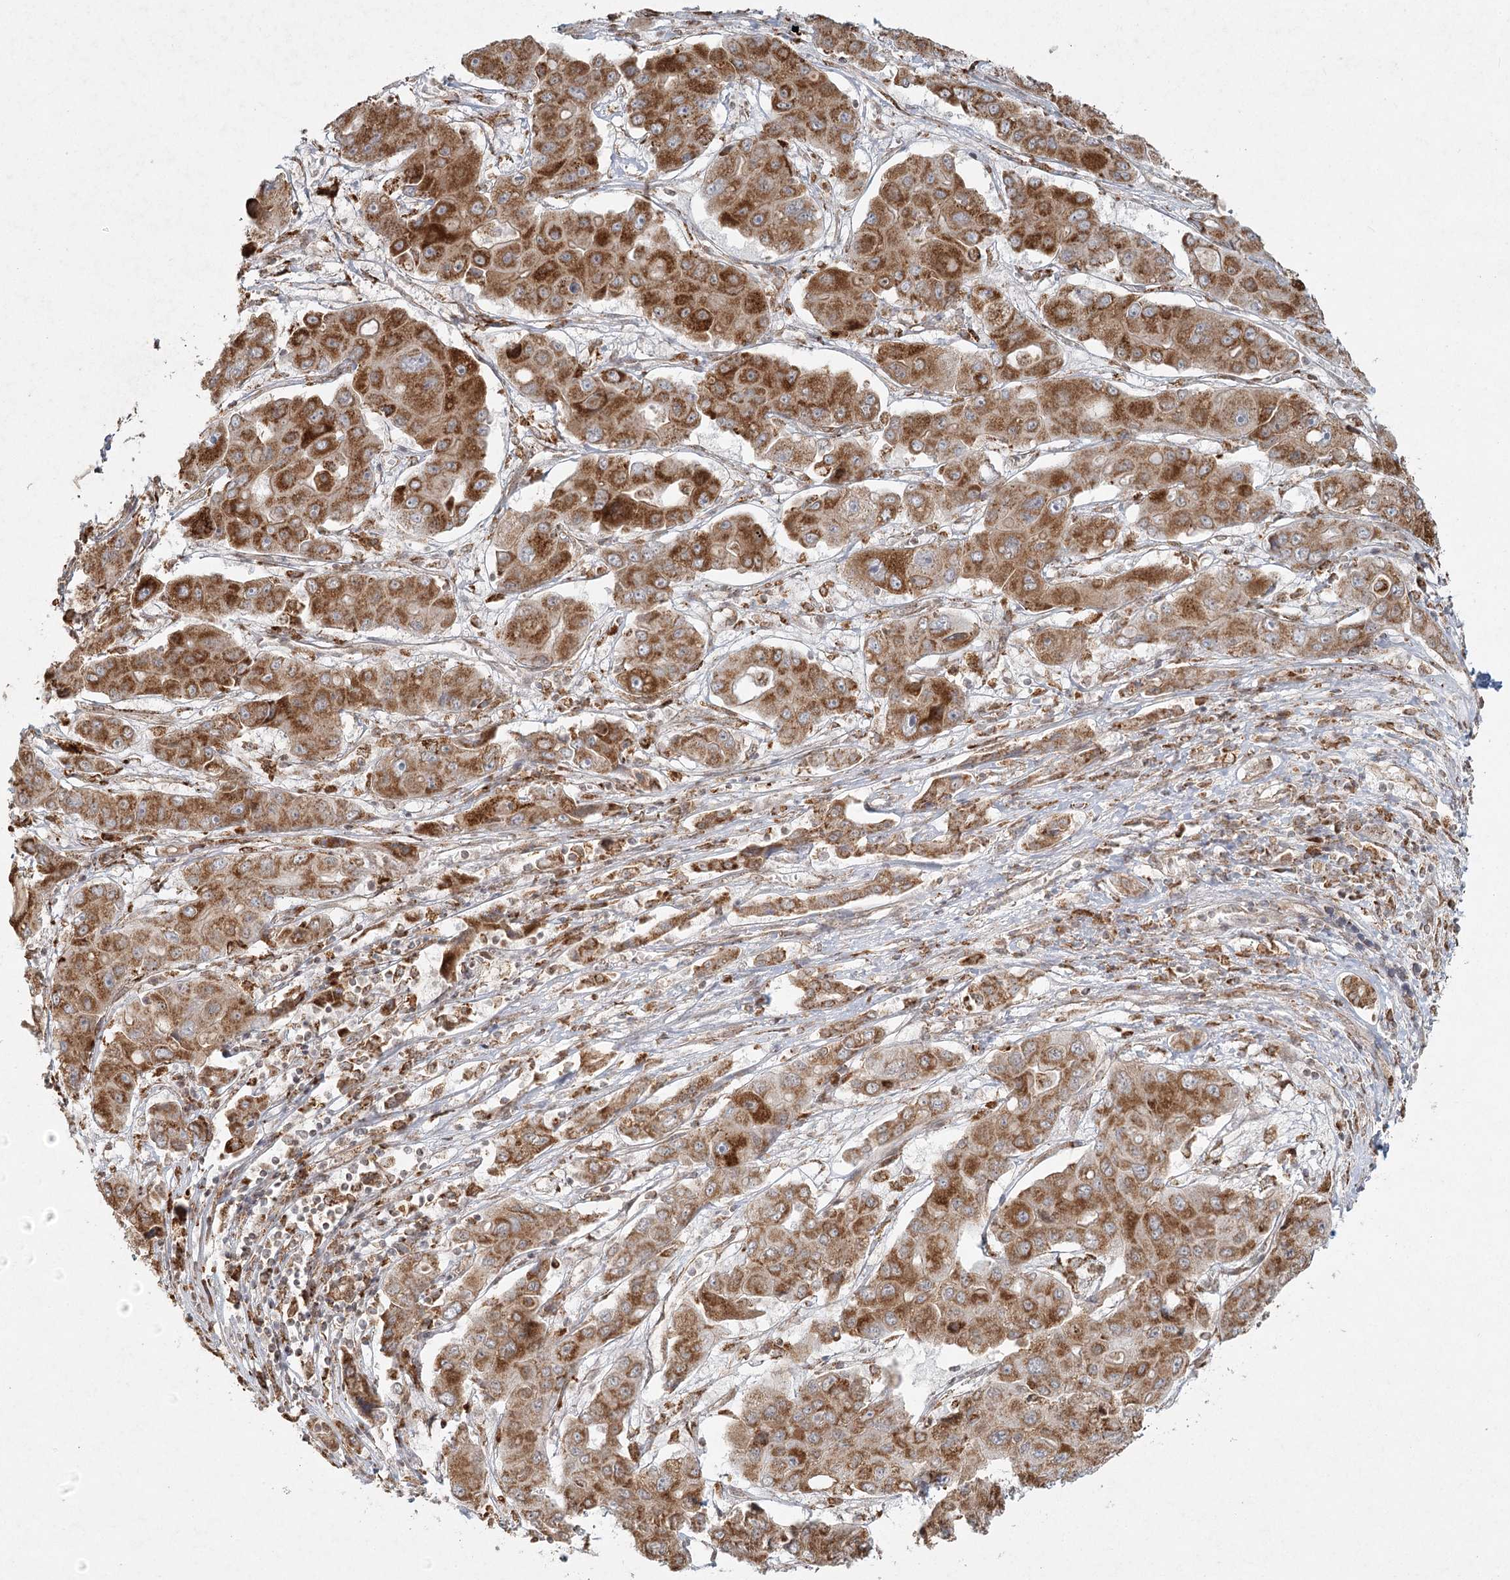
{"staining": {"intensity": "moderate", "quantity": ">75%", "location": "cytoplasmic/membranous"}, "tissue": "liver cancer", "cell_type": "Tumor cells", "image_type": "cancer", "snomed": [{"axis": "morphology", "description": "Cholangiocarcinoma"}, {"axis": "topography", "description": "Liver"}], "caption": "Immunohistochemistry (IHC) of human liver cholangiocarcinoma reveals medium levels of moderate cytoplasmic/membranous staining in approximately >75% of tumor cells.", "gene": "LACTB", "patient": {"sex": "male", "age": 67}}